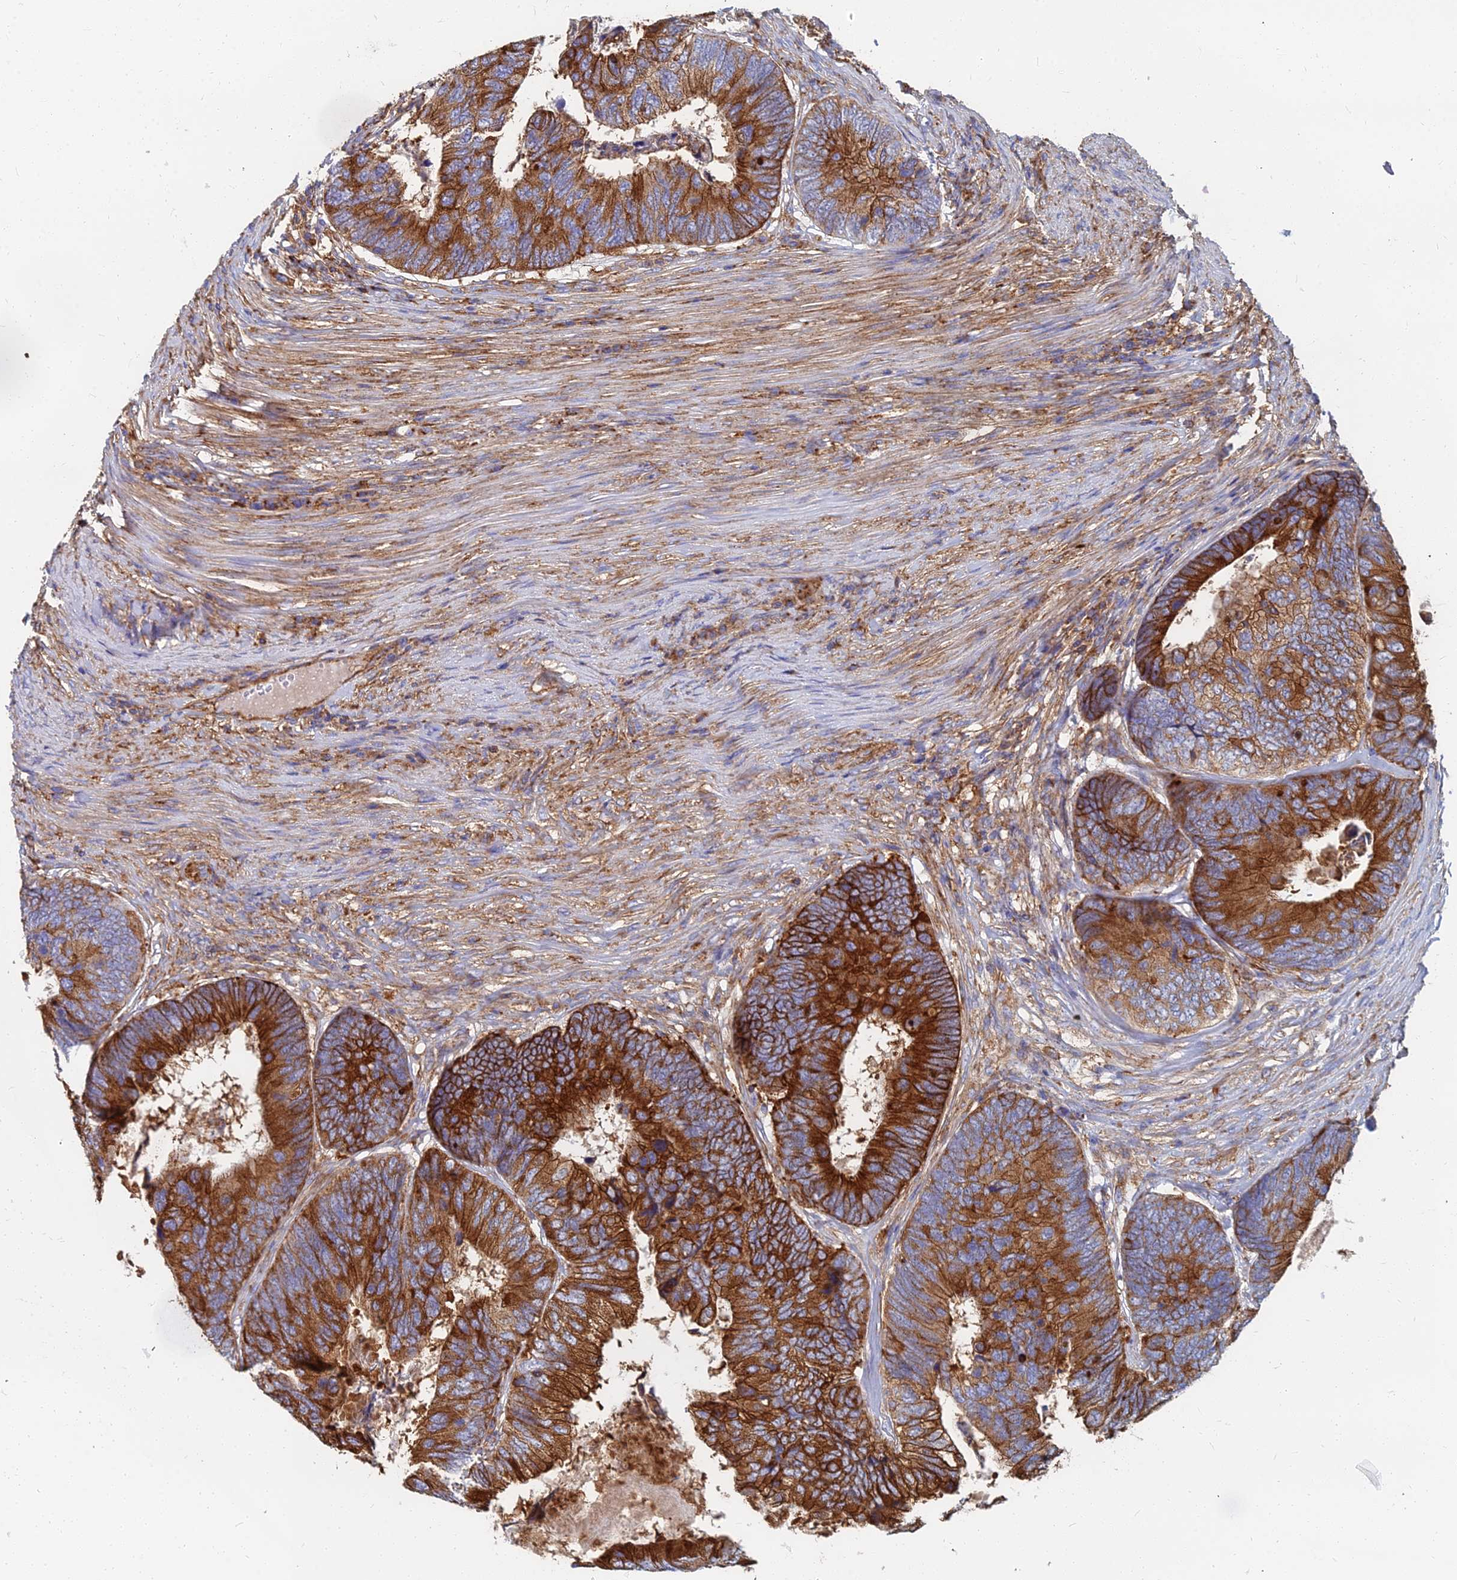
{"staining": {"intensity": "strong", "quantity": ">75%", "location": "cytoplasmic/membranous"}, "tissue": "colorectal cancer", "cell_type": "Tumor cells", "image_type": "cancer", "snomed": [{"axis": "morphology", "description": "Adenocarcinoma, NOS"}, {"axis": "topography", "description": "Colon"}], "caption": "Colorectal adenocarcinoma stained for a protein (brown) shows strong cytoplasmic/membranous positive positivity in about >75% of tumor cells.", "gene": "GPR42", "patient": {"sex": "female", "age": 67}}